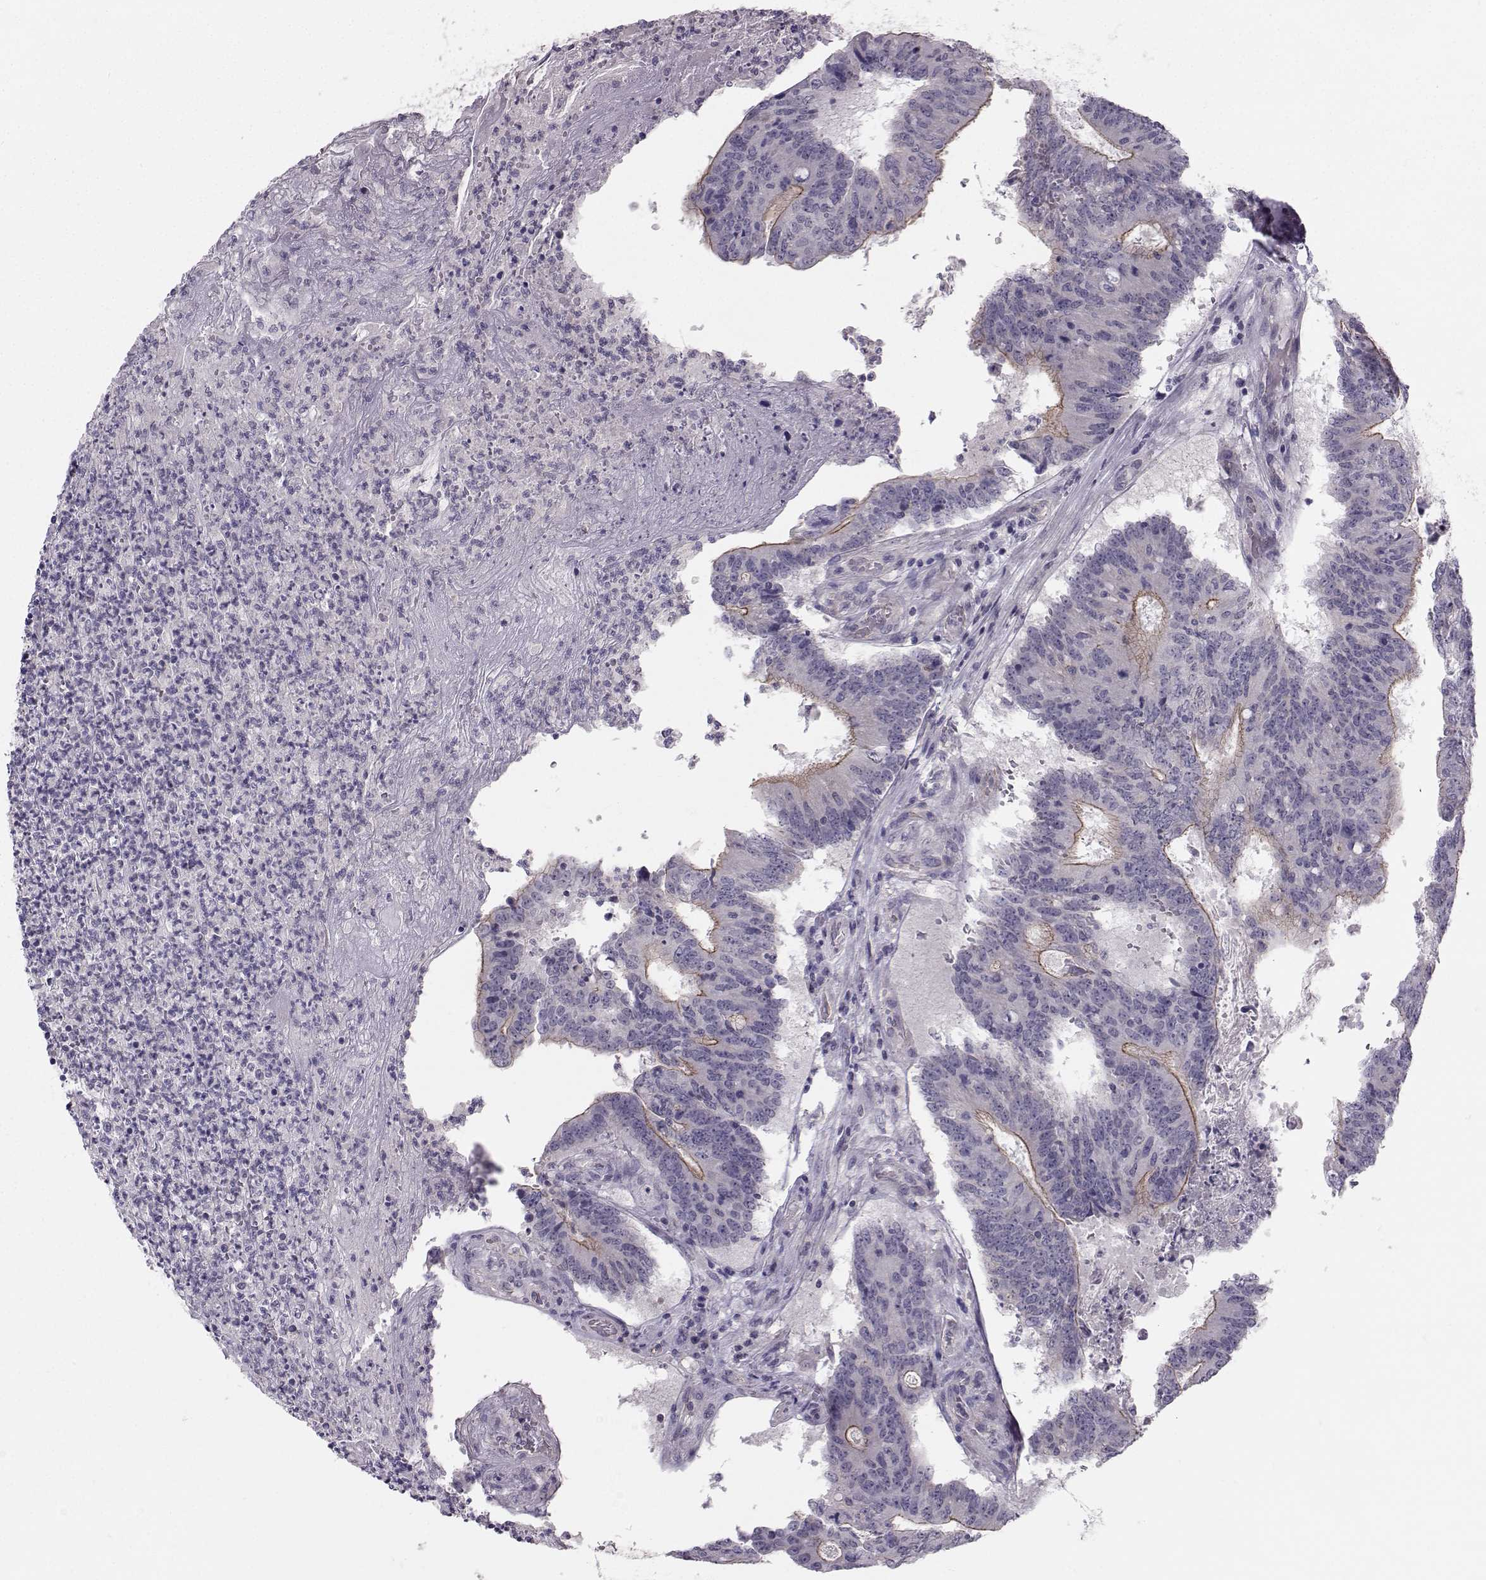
{"staining": {"intensity": "moderate", "quantity": "<25%", "location": "cytoplasmic/membranous"}, "tissue": "colorectal cancer", "cell_type": "Tumor cells", "image_type": "cancer", "snomed": [{"axis": "morphology", "description": "Adenocarcinoma, NOS"}, {"axis": "topography", "description": "Colon"}], "caption": "Immunohistochemical staining of adenocarcinoma (colorectal) shows moderate cytoplasmic/membranous protein positivity in about <25% of tumor cells. The staining was performed using DAB (3,3'-diaminobenzidine), with brown indicating positive protein expression. Nuclei are stained blue with hematoxylin.", "gene": "MAST1", "patient": {"sex": "female", "age": 70}}